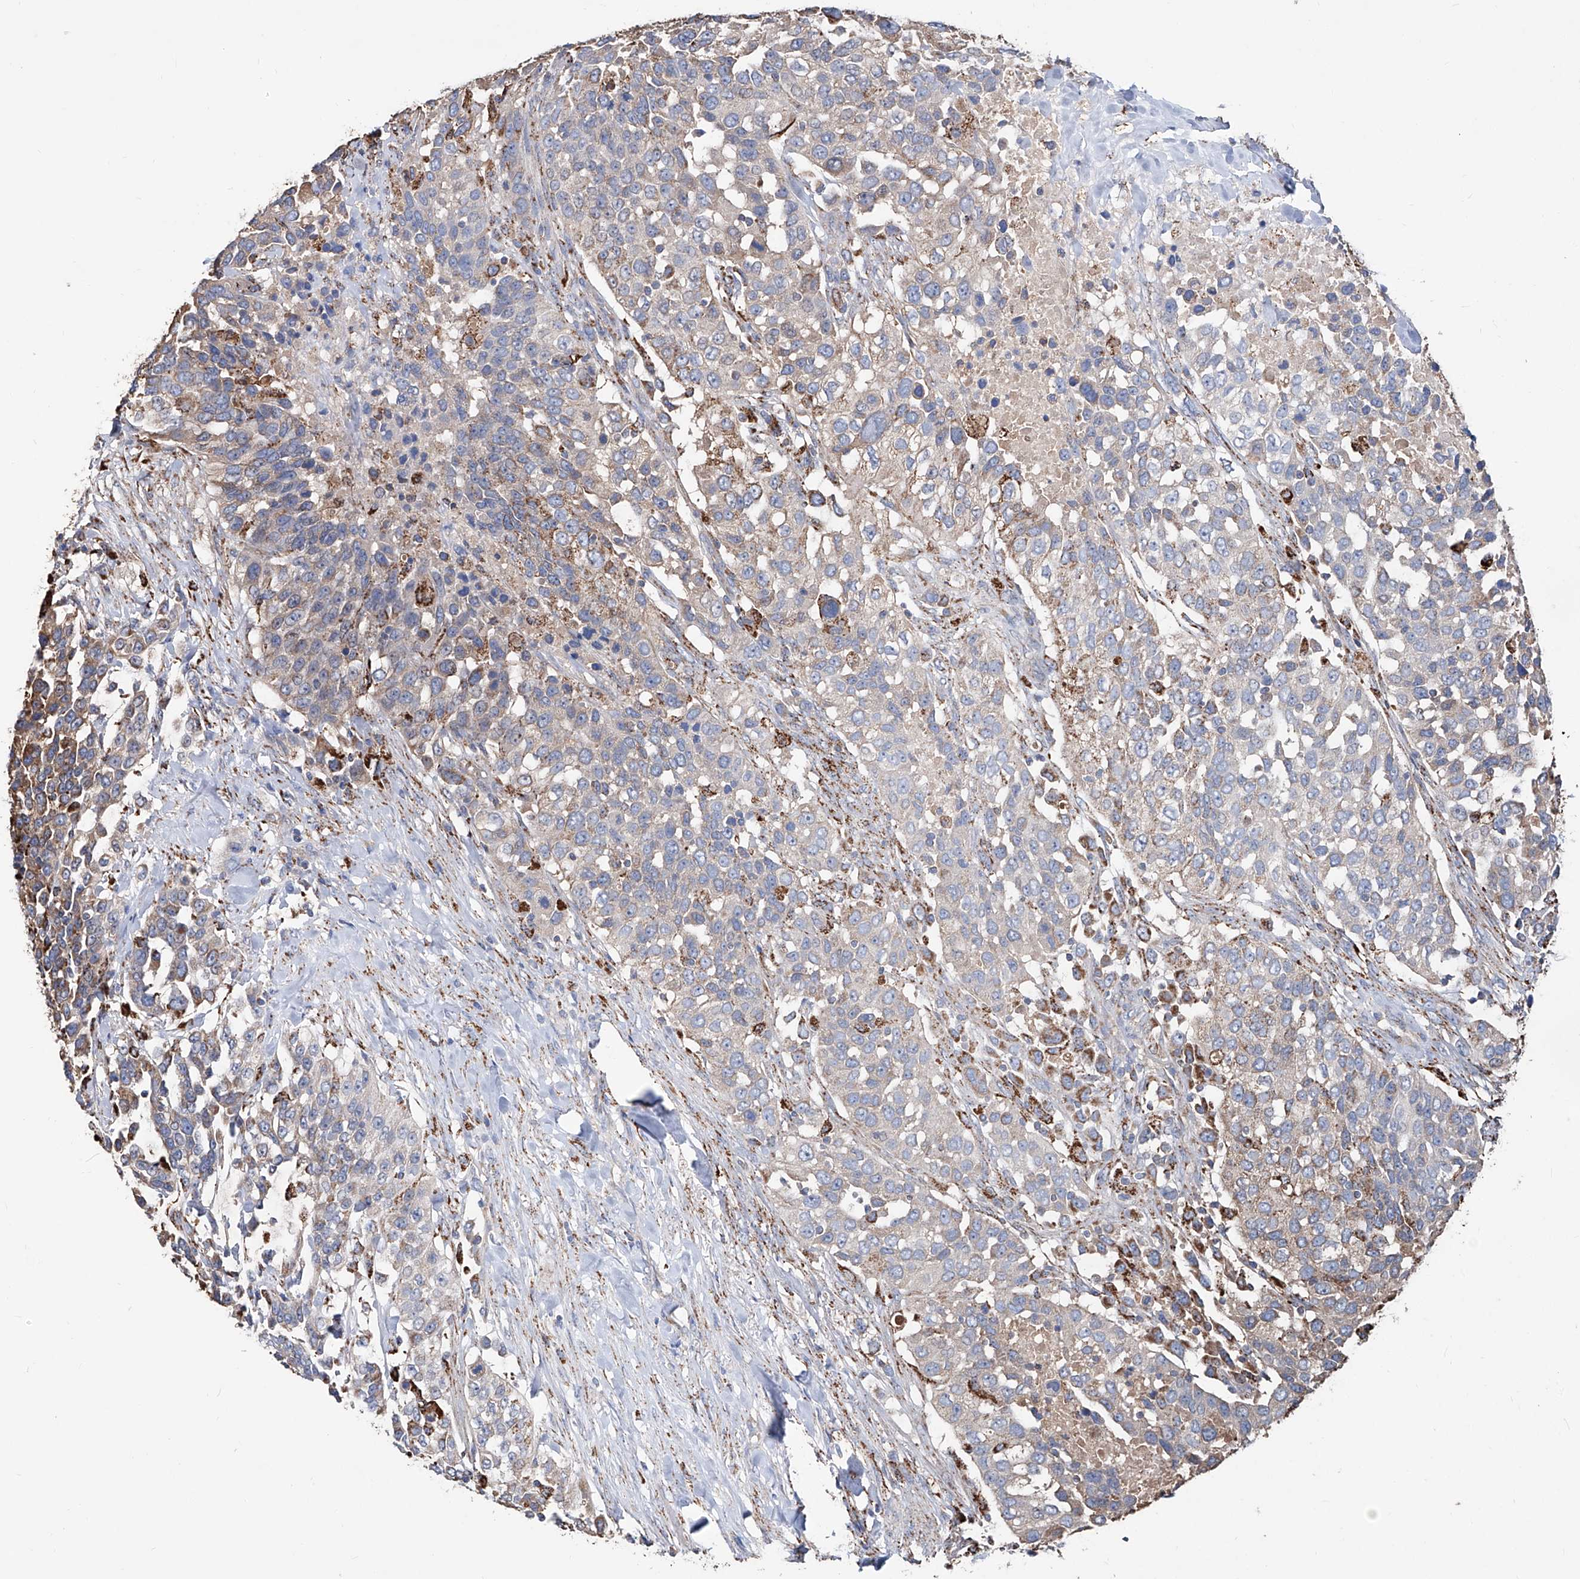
{"staining": {"intensity": "moderate", "quantity": "<25%", "location": "cytoplasmic/membranous"}, "tissue": "urothelial cancer", "cell_type": "Tumor cells", "image_type": "cancer", "snomed": [{"axis": "morphology", "description": "Urothelial carcinoma, High grade"}, {"axis": "topography", "description": "Urinary bladder"}], "caption": "Human high-grade urothelial carcinoma stained with a brown dye demonstrates moderate cytoplasmic/membranous positive staining in about <25% of tumor cells.", "gene": "NHS", "patient": {"sex": "female", "age": 80}}